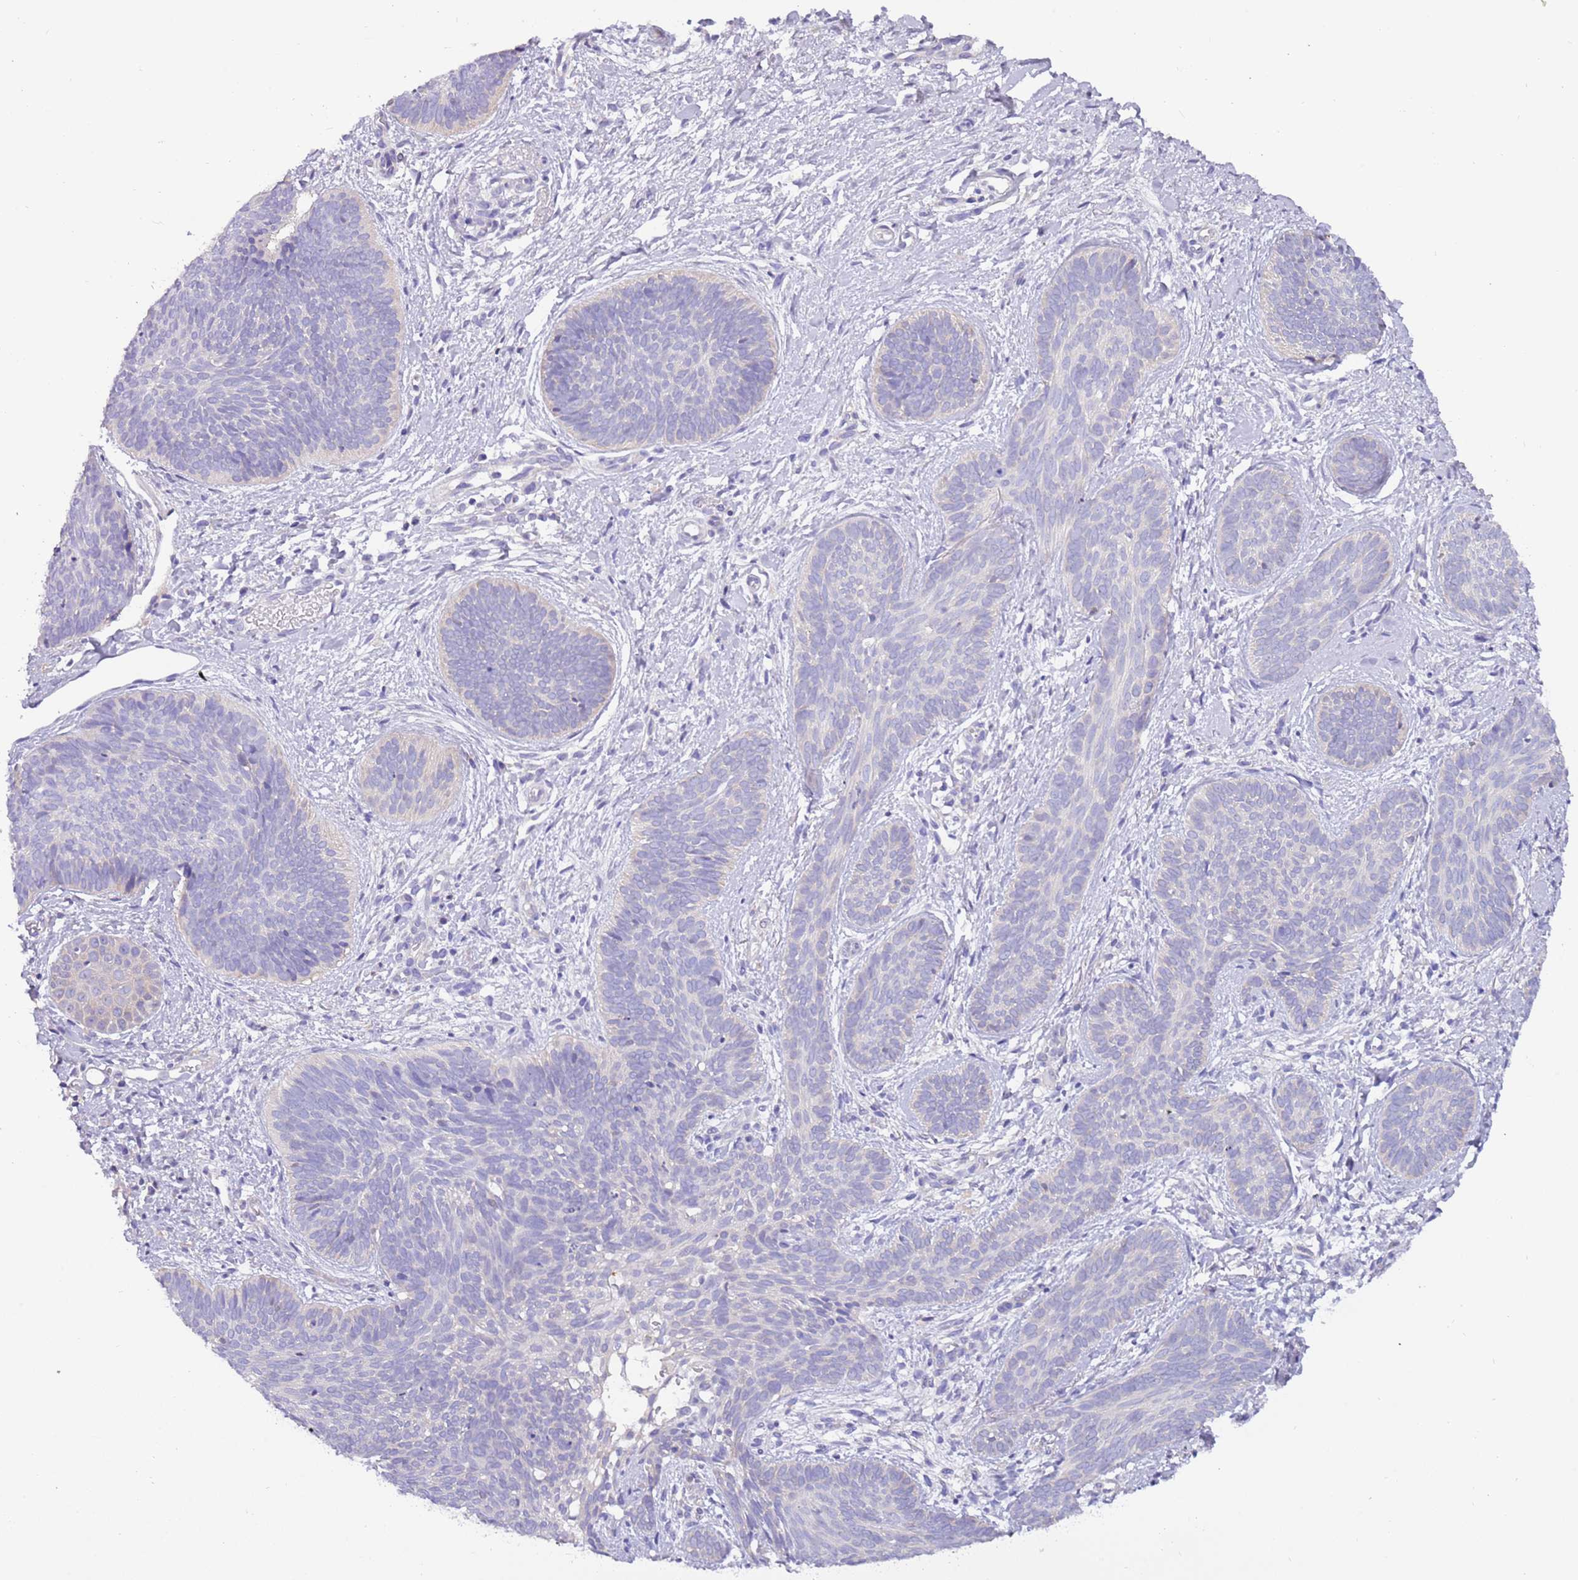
{"staining": {"intensity": "negative", "quantity": "none", "location": "none"}, "tissue": "skin cancer", "cell_type": "Tumor cells", "image_type": "cancer", "snomed": [{"axis": "morphology", "description": "Basal cell carcinoma"}, {"axis": "topography", "description": "Skin"}], "caption": "There is no significant positivity in tumor cells of skin cancer.", "gene": "STIP1", "patient": {"sex": "female", "age": 81}}